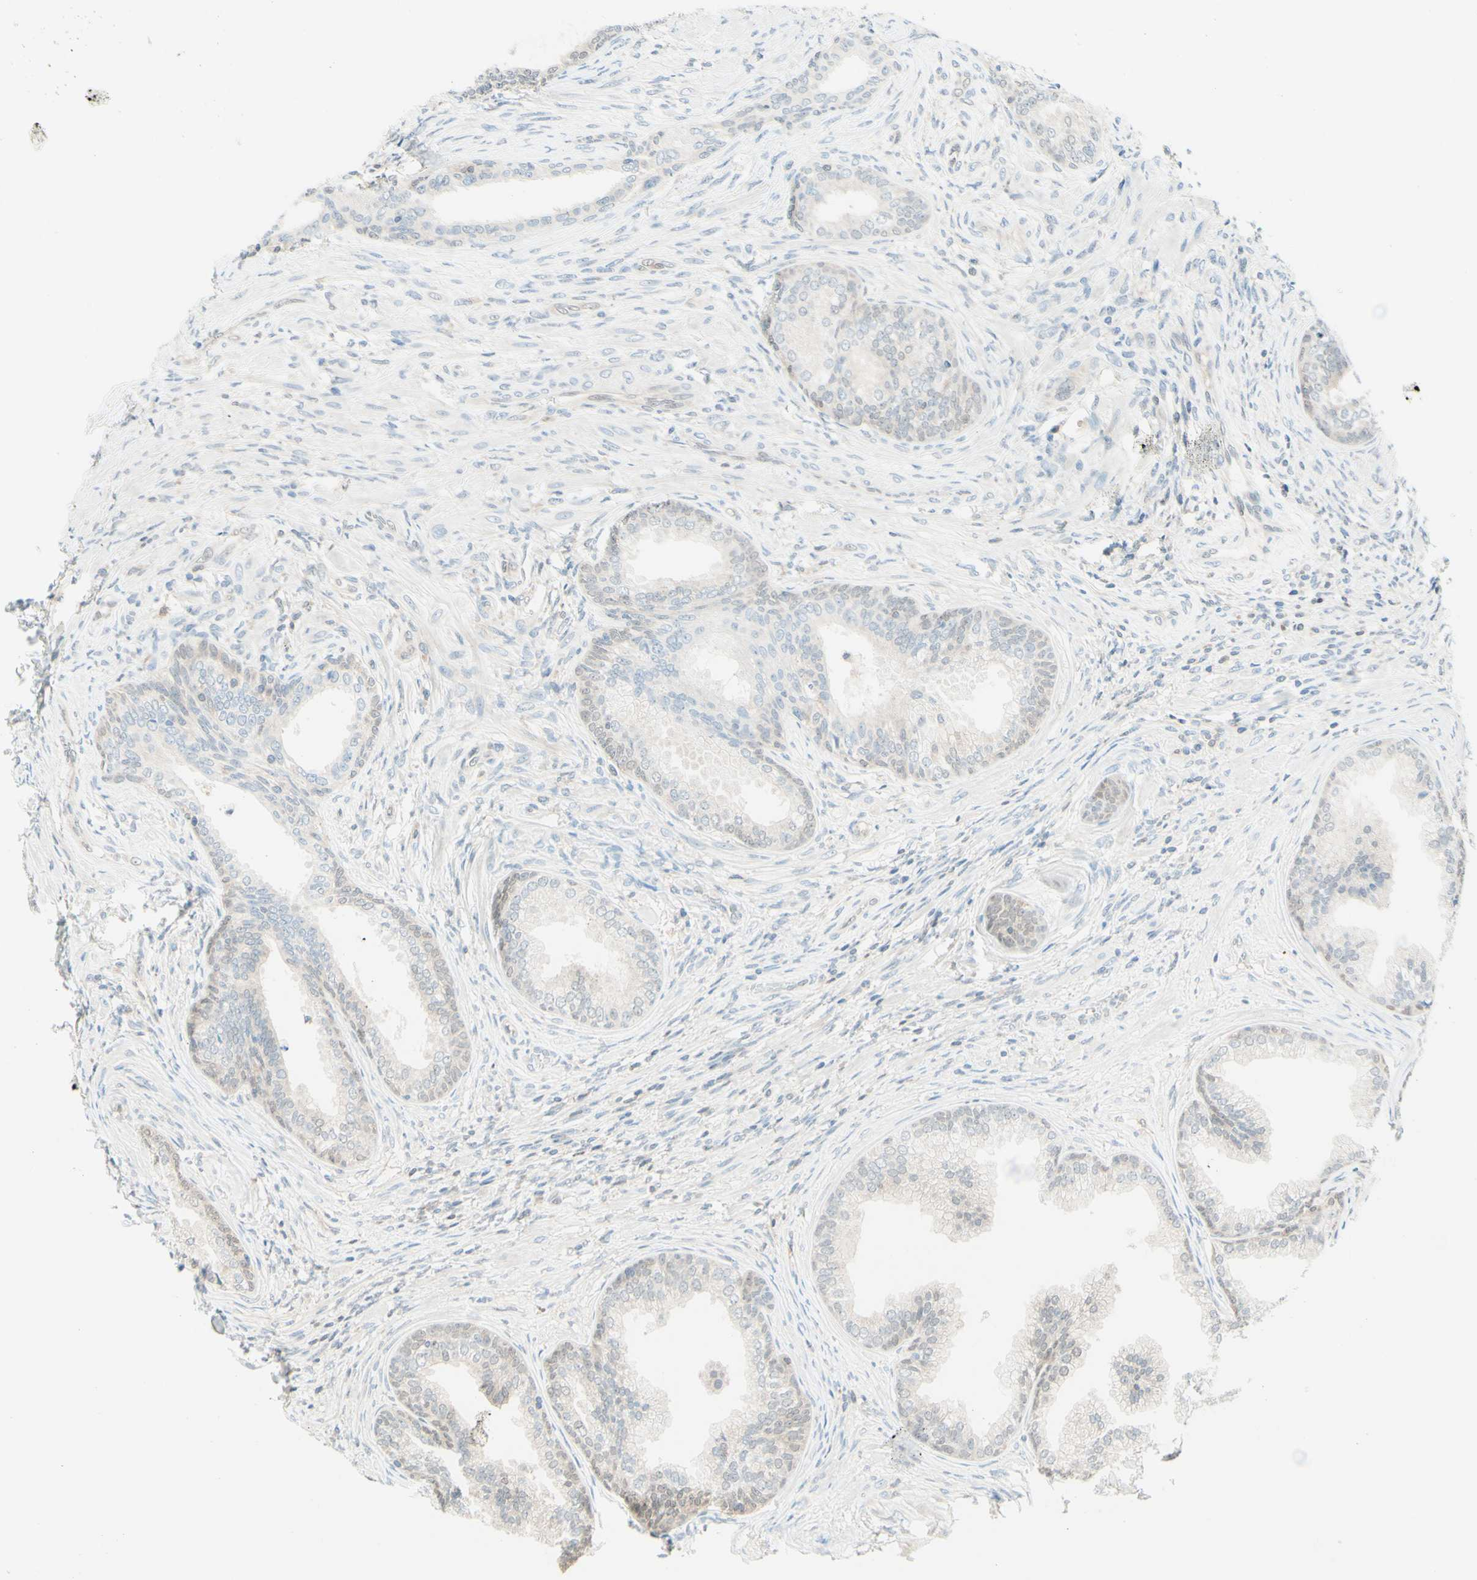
{"staining": {"intensity": "weak", "quantity": "<25%", "location": "nuclear"}, "tissue": "prostate", "cell_type": "Glandular cells", "image_type": "normal", "snomed": [{"axis": "morphology", "description": "Normal tissue, NOS"}, {"axis": "topography", "description": "Prostate"}], "caption": "Immunohistochemistry micrograph of unremarkable human prostate stained for a protein (brown), which reveals no staining in glandular cells.", "gene": "UPK3B", "patient": {"sex": "male", "age": 76}}